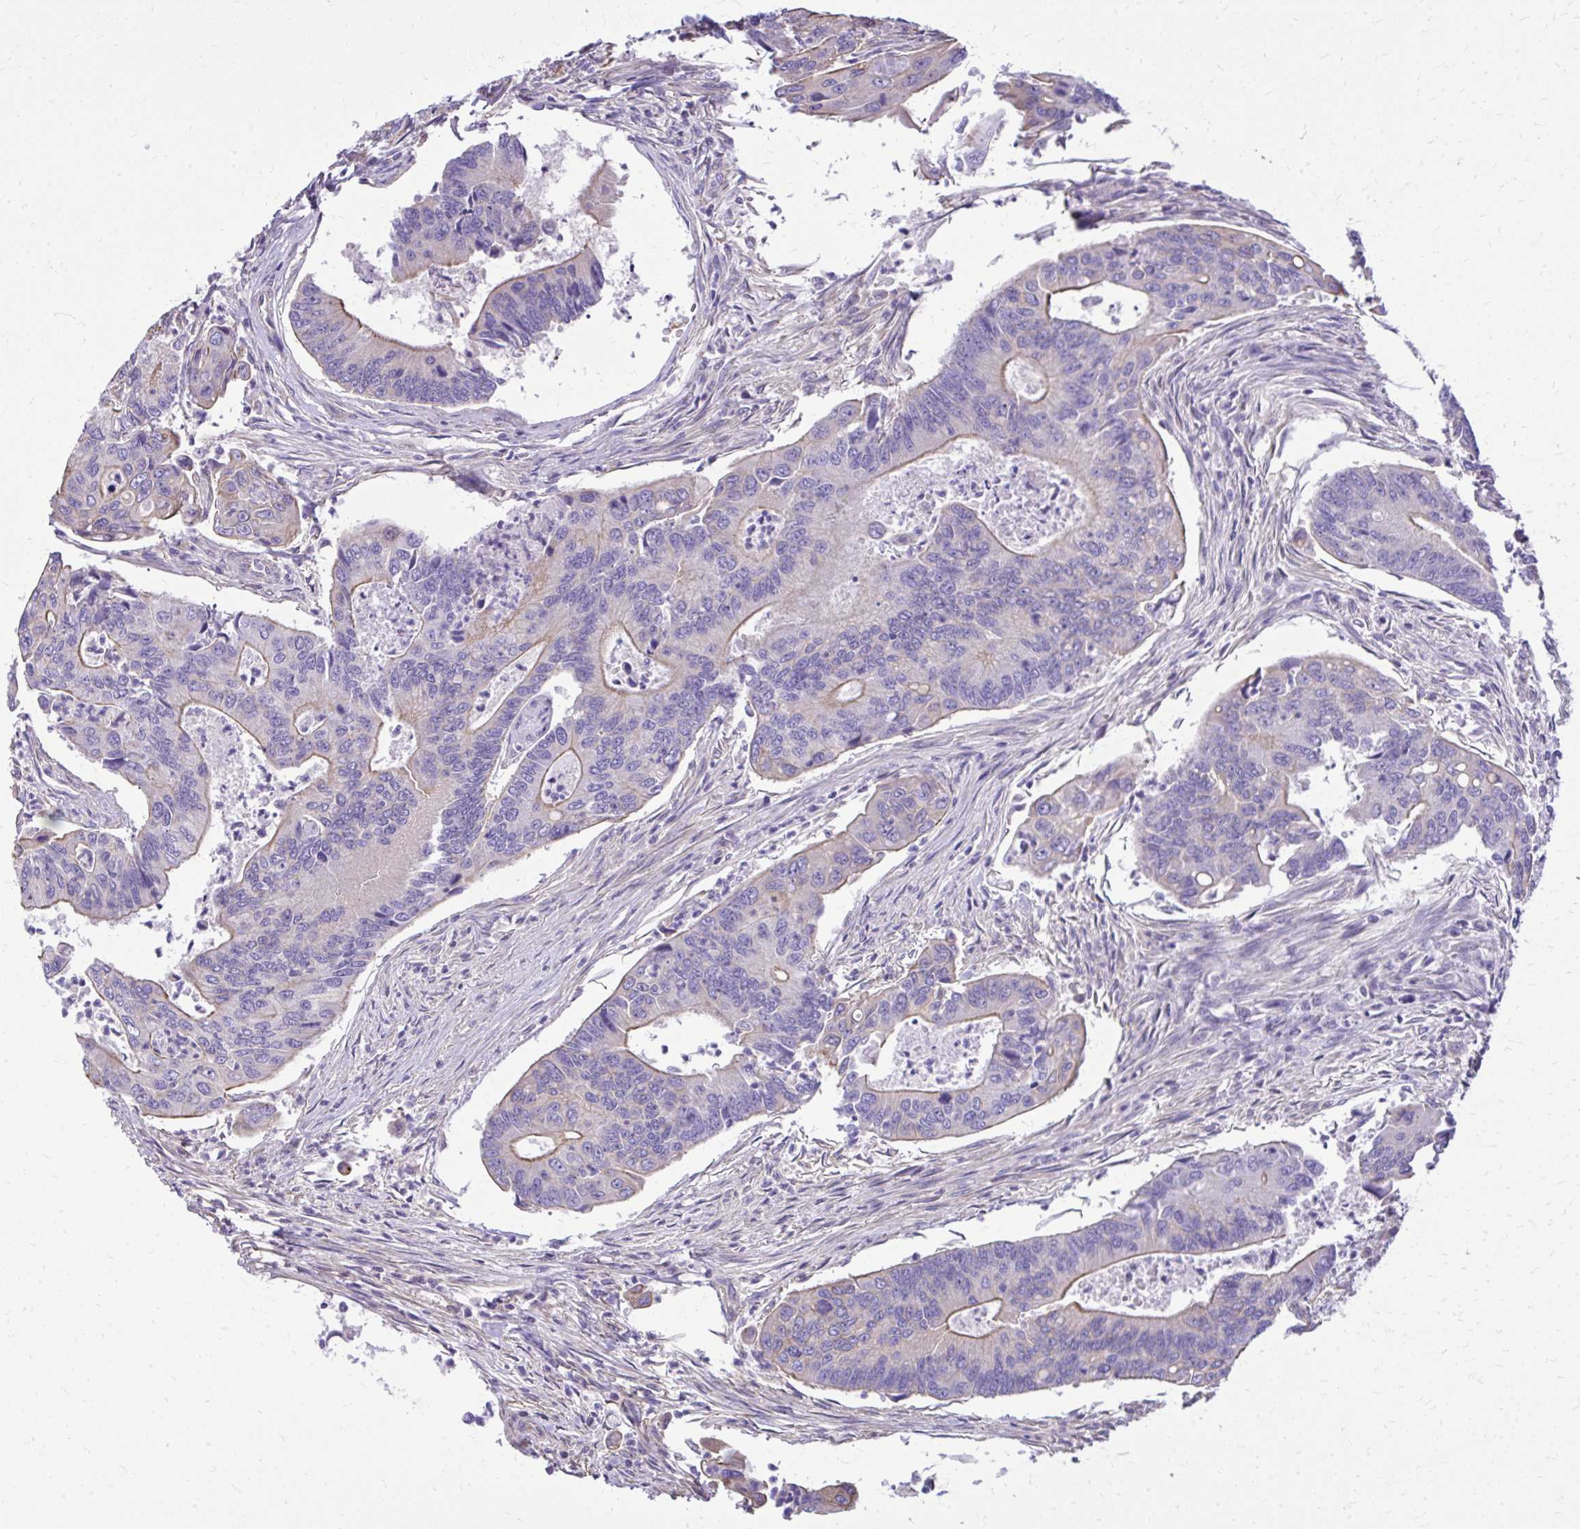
{"staining": {"intensity": "moderate", "quantity": "25%-75%", "location": "cytoplasmic/membranous"}, "tissue": "colorectal cancer", "cell_type": "Tumor cells", "image_type": "cancer", "snomed": [{"axis": "morphology", "description": "Adenocarcinoma, NOS"}, {"axis": "topography", "description": "Colon"}], "caption": "A high-resolution micrograph shows IHC staining of colorectal adenocarcinoma, which exhibits moderate cytoplasmic/membranous expression in about 25%-75% of tumor cells.", "gene": "RUNDC3B", "patient": {"sex": "female", "age": 67}}